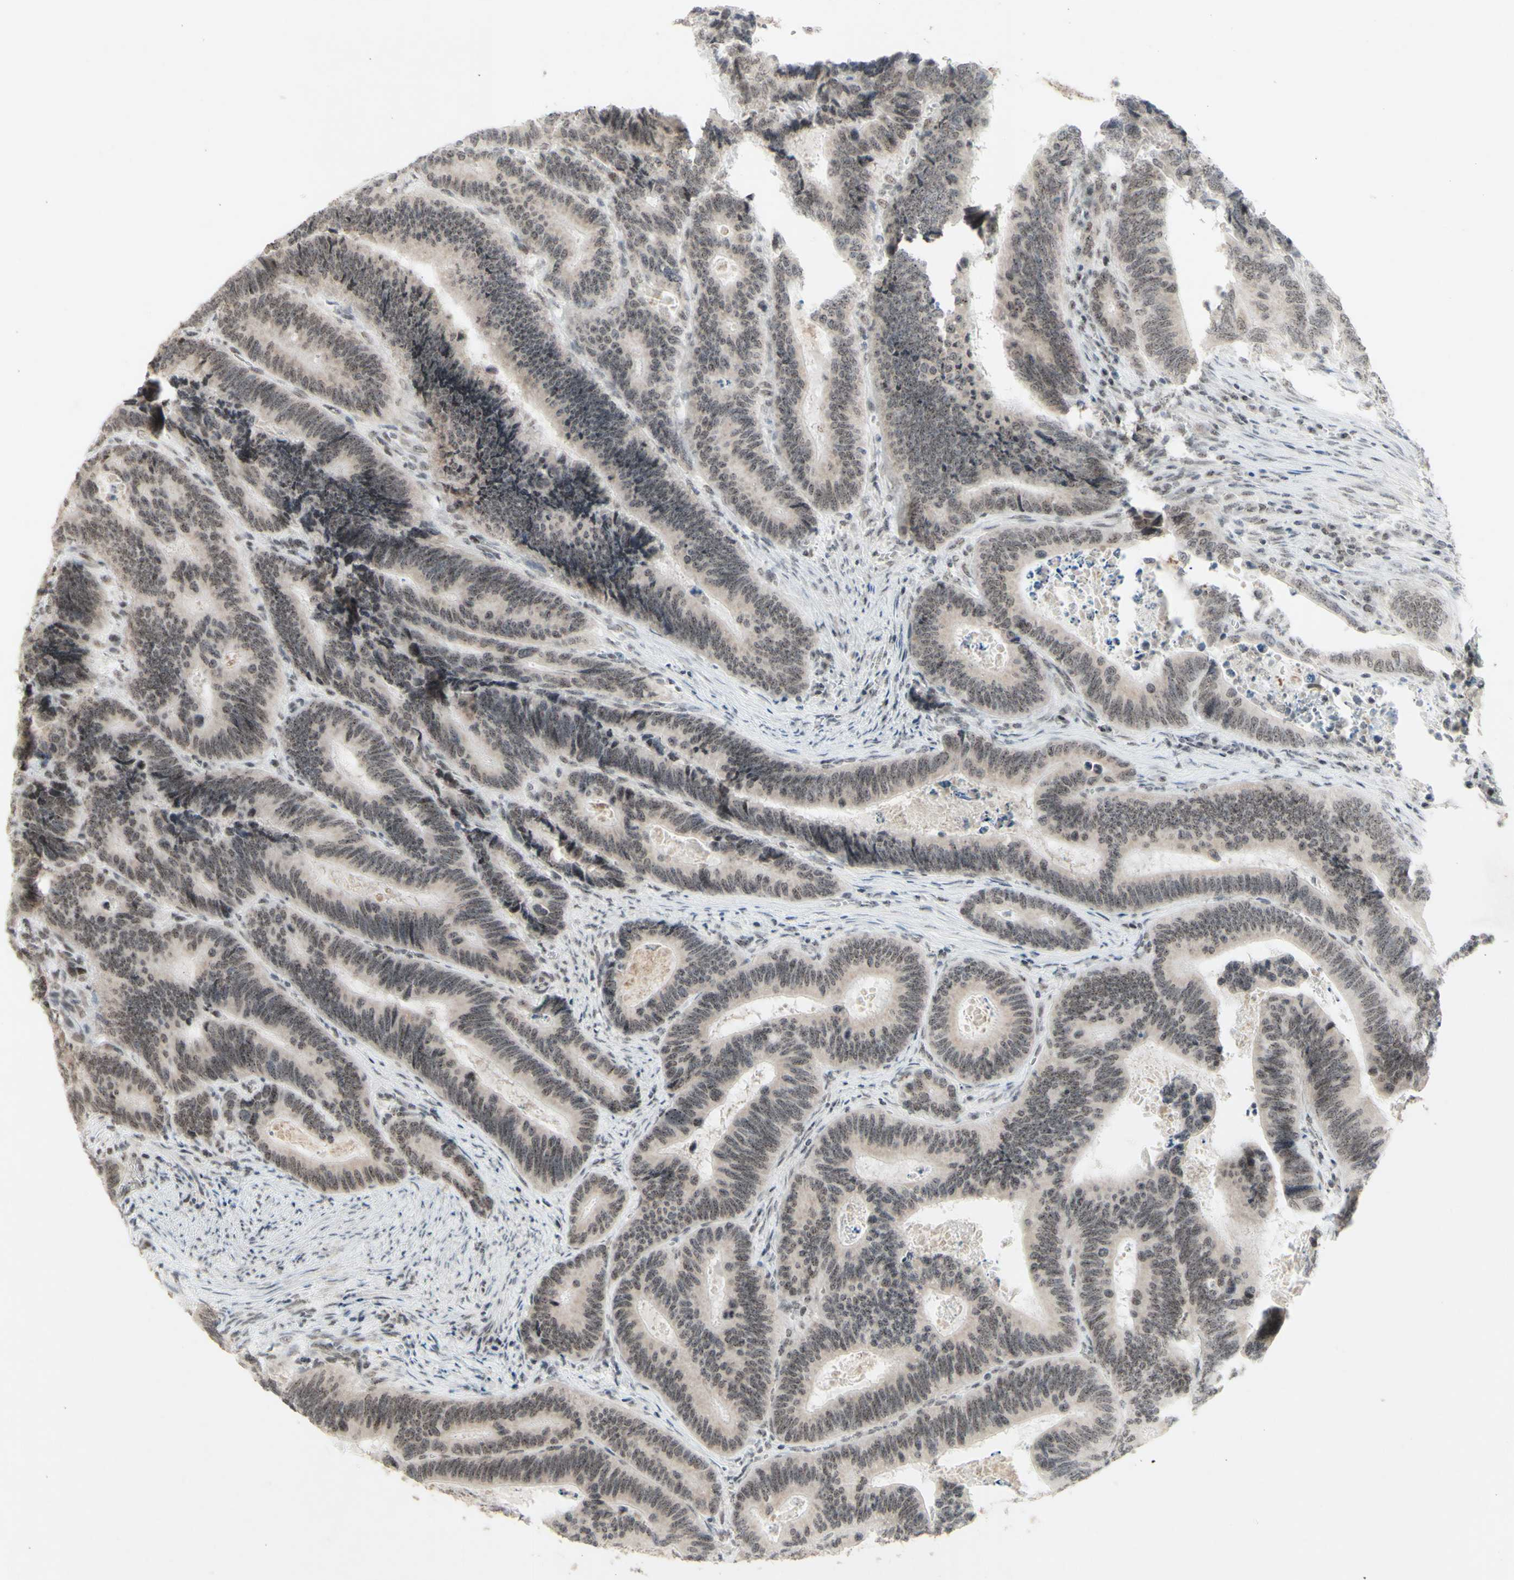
{"staining": {"intensity": "weak", "quantity": ">75%", "location": "nuclear"}, "tissue": "colorectal cancer", "cell_type": "Tumor cells", "image_type": "cancer", "snomed": [{"axis": "morphology", "description": "Inflammation, NOS"}, {"axis": "morphology", "description": "Adenocarcinoma, NOS"}, {"axis": "topography", "description": "Colon"}], "caption": "Immunohistochemical staining of adenocarcinoma (colorectal) reveals low levels of weak nuclear staining in about >75% of tumor cells.", "gene": "CENPB", "patient": {"sex": "male", "age": 72}}